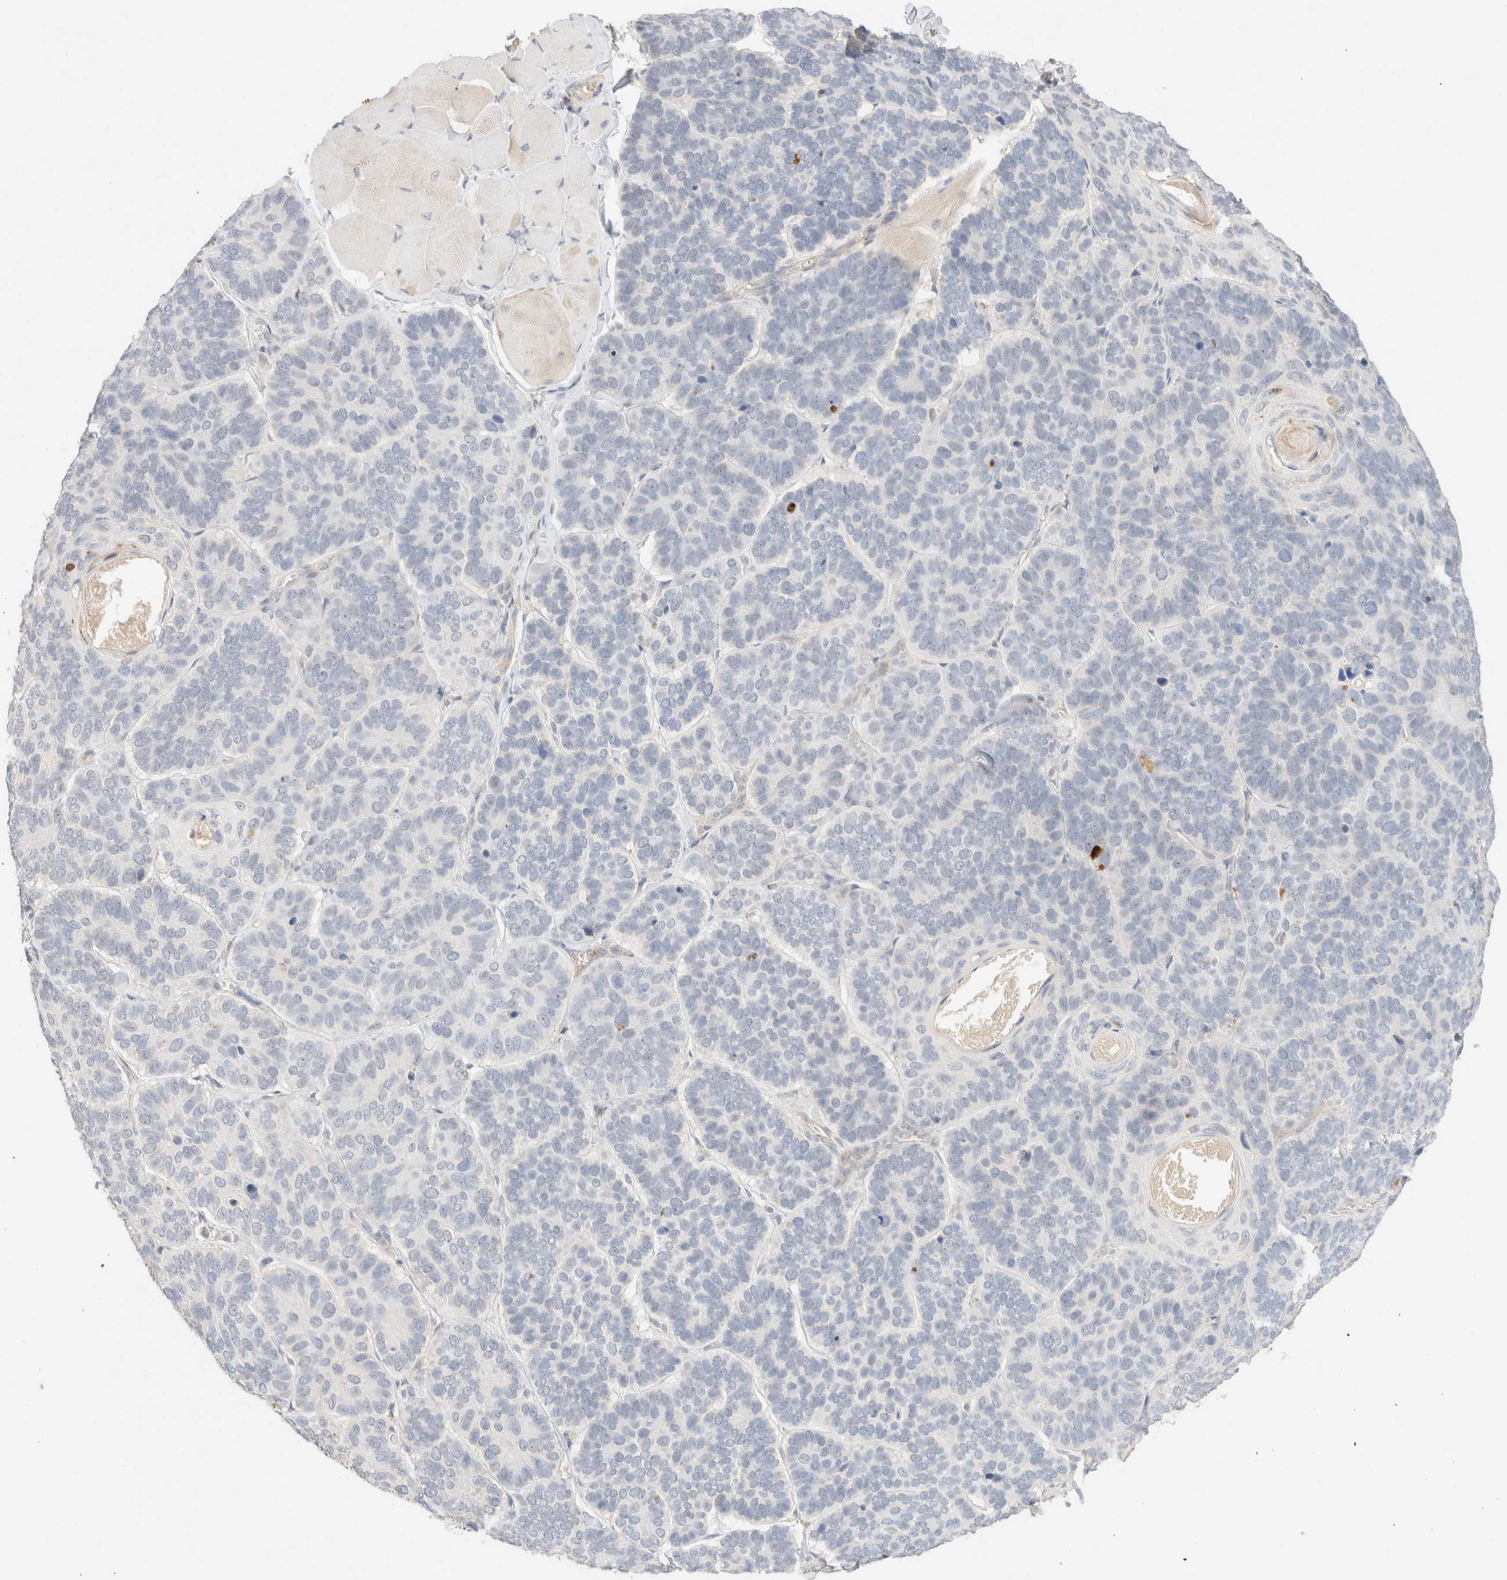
{"staining": {"intensity": "negative", "quantity": "none", "location": "none"}, "tissue": "skin cancer", "cell_type": "Tumor cells", "image_type": "cancer", "snomed": [{"axis": "morphology", "description": "Basal cell carcinoma"}, {"axis": "topography", "description": "Skin"}], "caption": "This is a histopathology image of IHC staining of skin cancer (basal cell carcinoma), which shows no expression in tumor cells.", "gene": "SNTB1", "patient": {"sex": "male", "age": 62}}